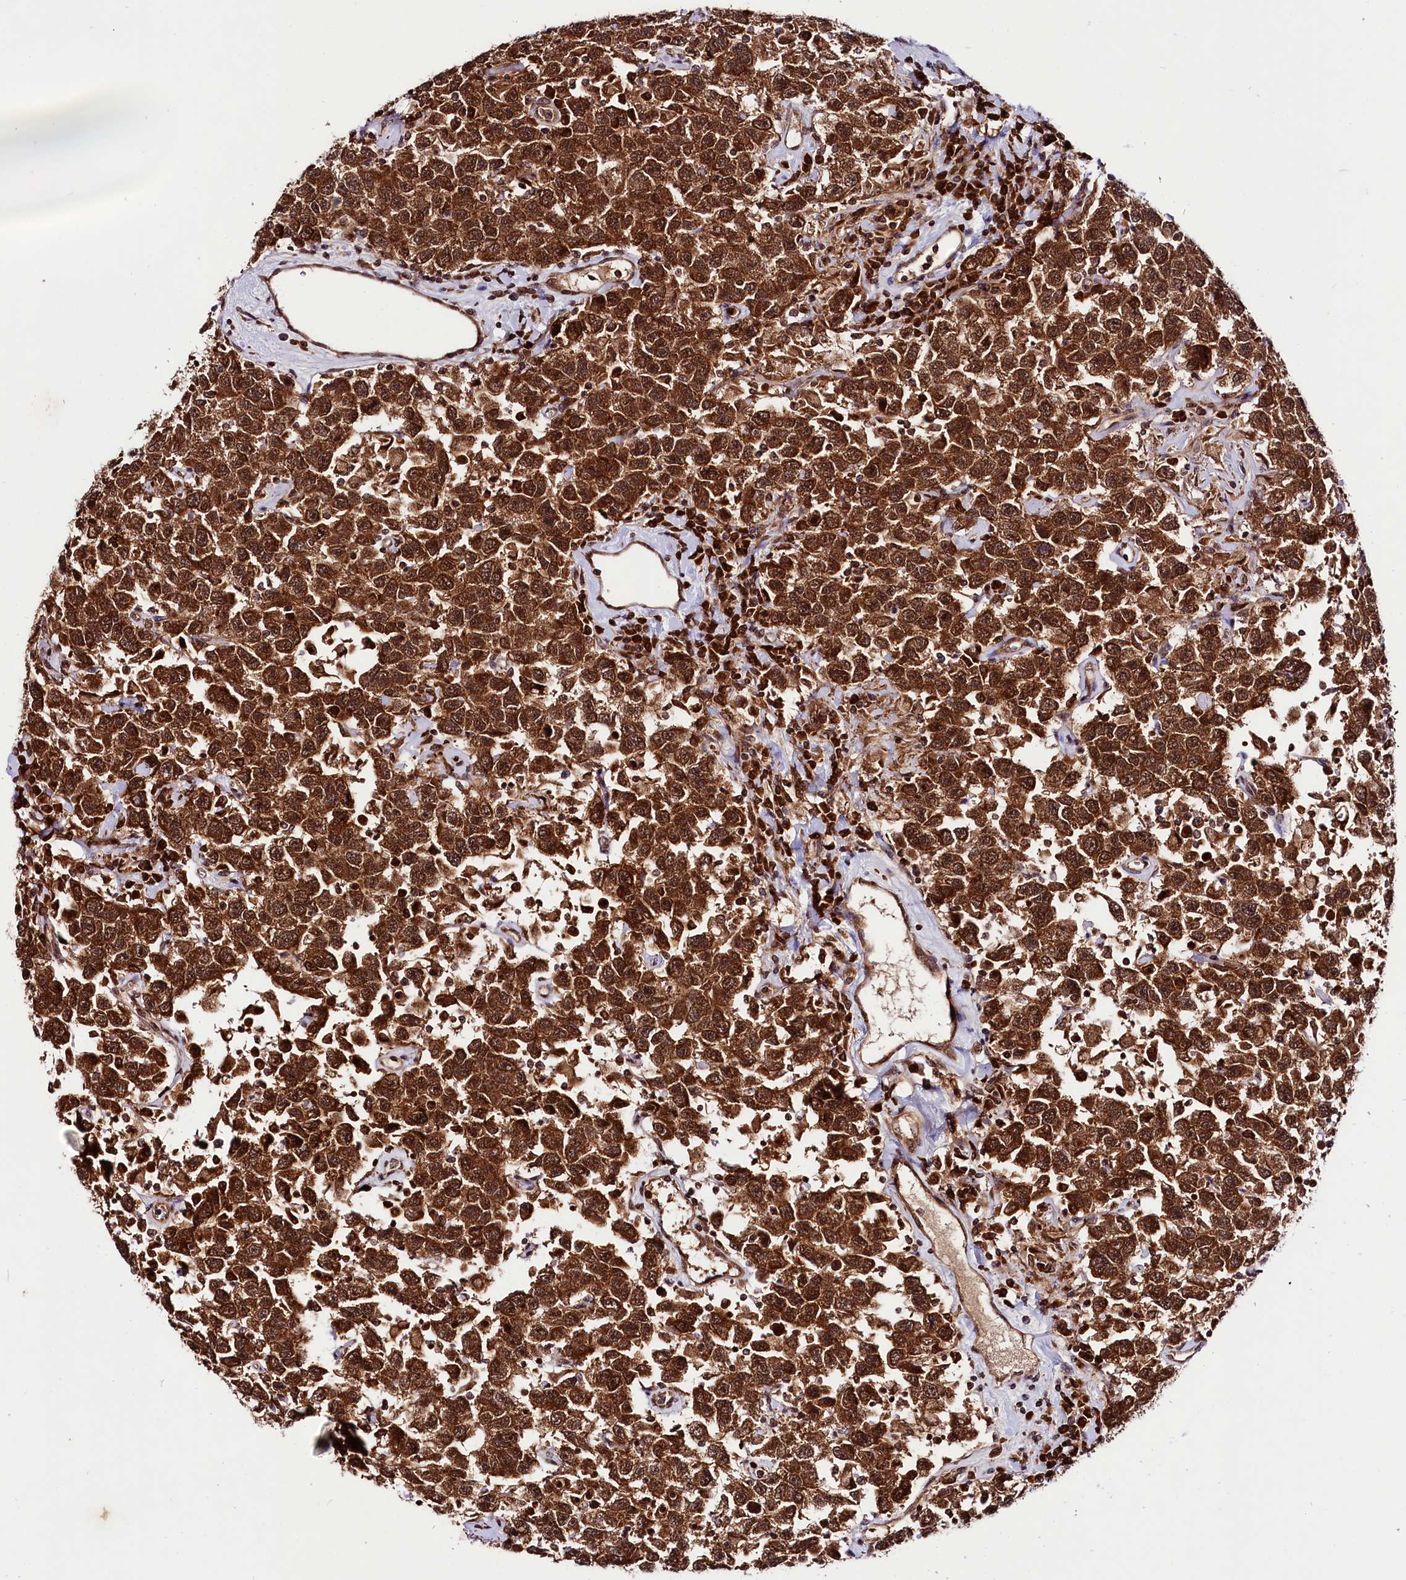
{"staining": {"intensity": "strong", "quantity": ">75%", "location": "cytoplasmic/membranous,nuclear"}, "tissue": "testis cancer", "cell_type": "Tumor cells", "image_type": "cancer", "snomed": [{"axis": "morphology", "description": "Seminoma, NOS"}, {"axis": "topography", "description": "Testis"}], "caption": "Human testis seminoma stained with a protein marker demonstrates strong staining in tumor cells.", "gene": "UBE3A", "patient": {"sex": "male", "age": 41}}